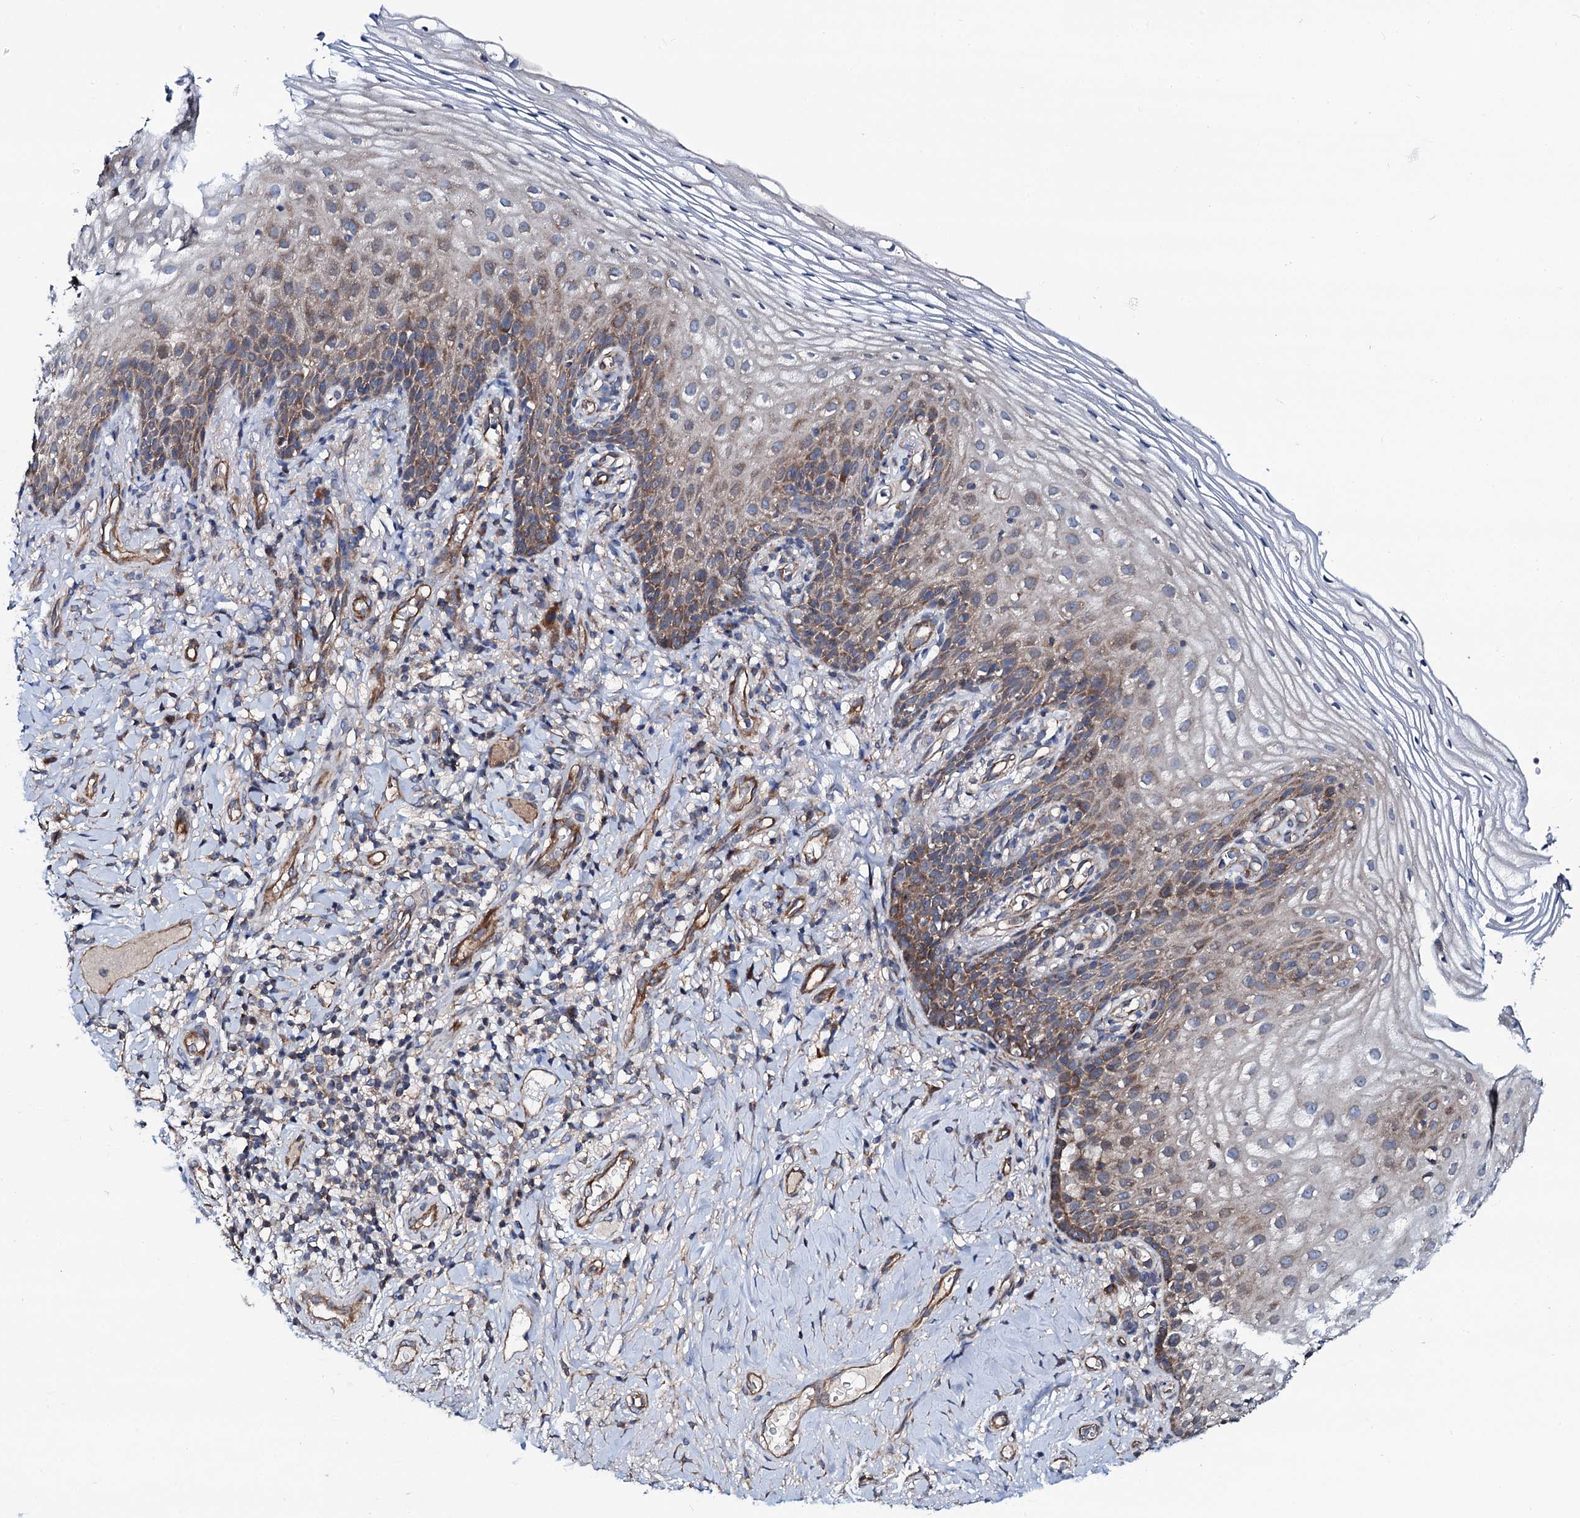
{"staining": {"intensity": "moderate", "quantity": "25%-75%", "location": "cytoplasmic/membranous"}, "tissue": "vagina", "cell_type": "Squamous epithelial cells", "image_type": "normal", "snomed": [{"axis": "morphology", "description": "Normal tissue, NOS"}, {"axis": "topography", "description": "Vagina"}], "caption": "Protein staining of unremarkable vagina exhibits moderate cytoplasmic/membranous expression in about 25%-75% of squamous epithelial cells. (DAB (3,3'-diaminobenzidine) = brown stain, brightfield microscopy at high magnification).", "gene": "NEK1", "patient": {"sex": "female", "age": 60}}